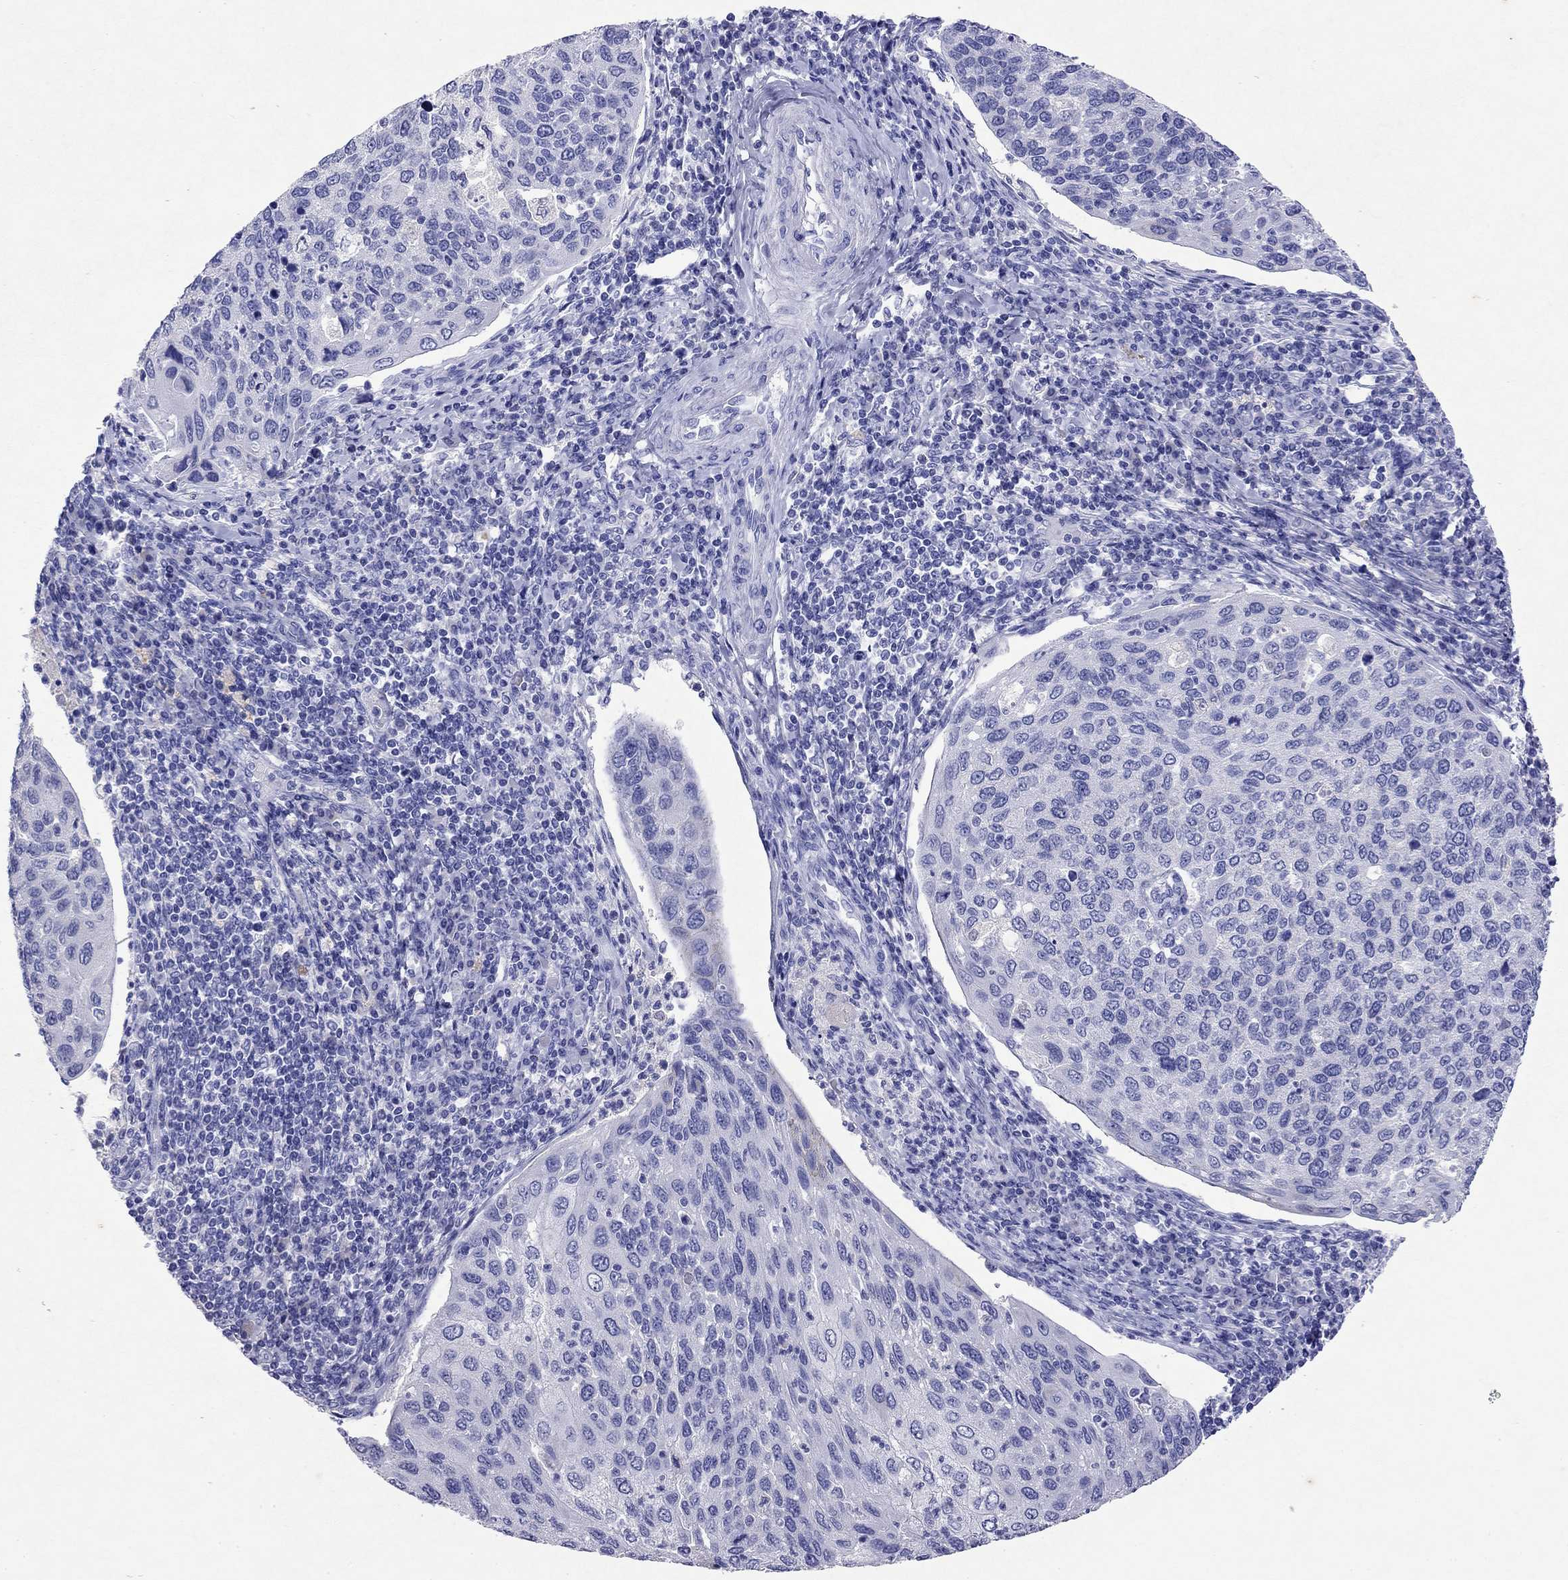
{"staining": {"intensity": "negative", "quantity": "none", "location": "none"}, "tissue": "cervical cancer", "cell_type": "Tumor cells", "image_type": "cancer", "snomed": [{"axis": "morphology", "description": "Squamous cell carcinoma, NOS"}, {"axis": "topography", "description": "Cervix"}], "caption": "An image of human cervical squamous cell carcinoma is negative for staining in tumor cells.", "gene": "ARMC12", "patient": {"sex": "female", "age": 54}}